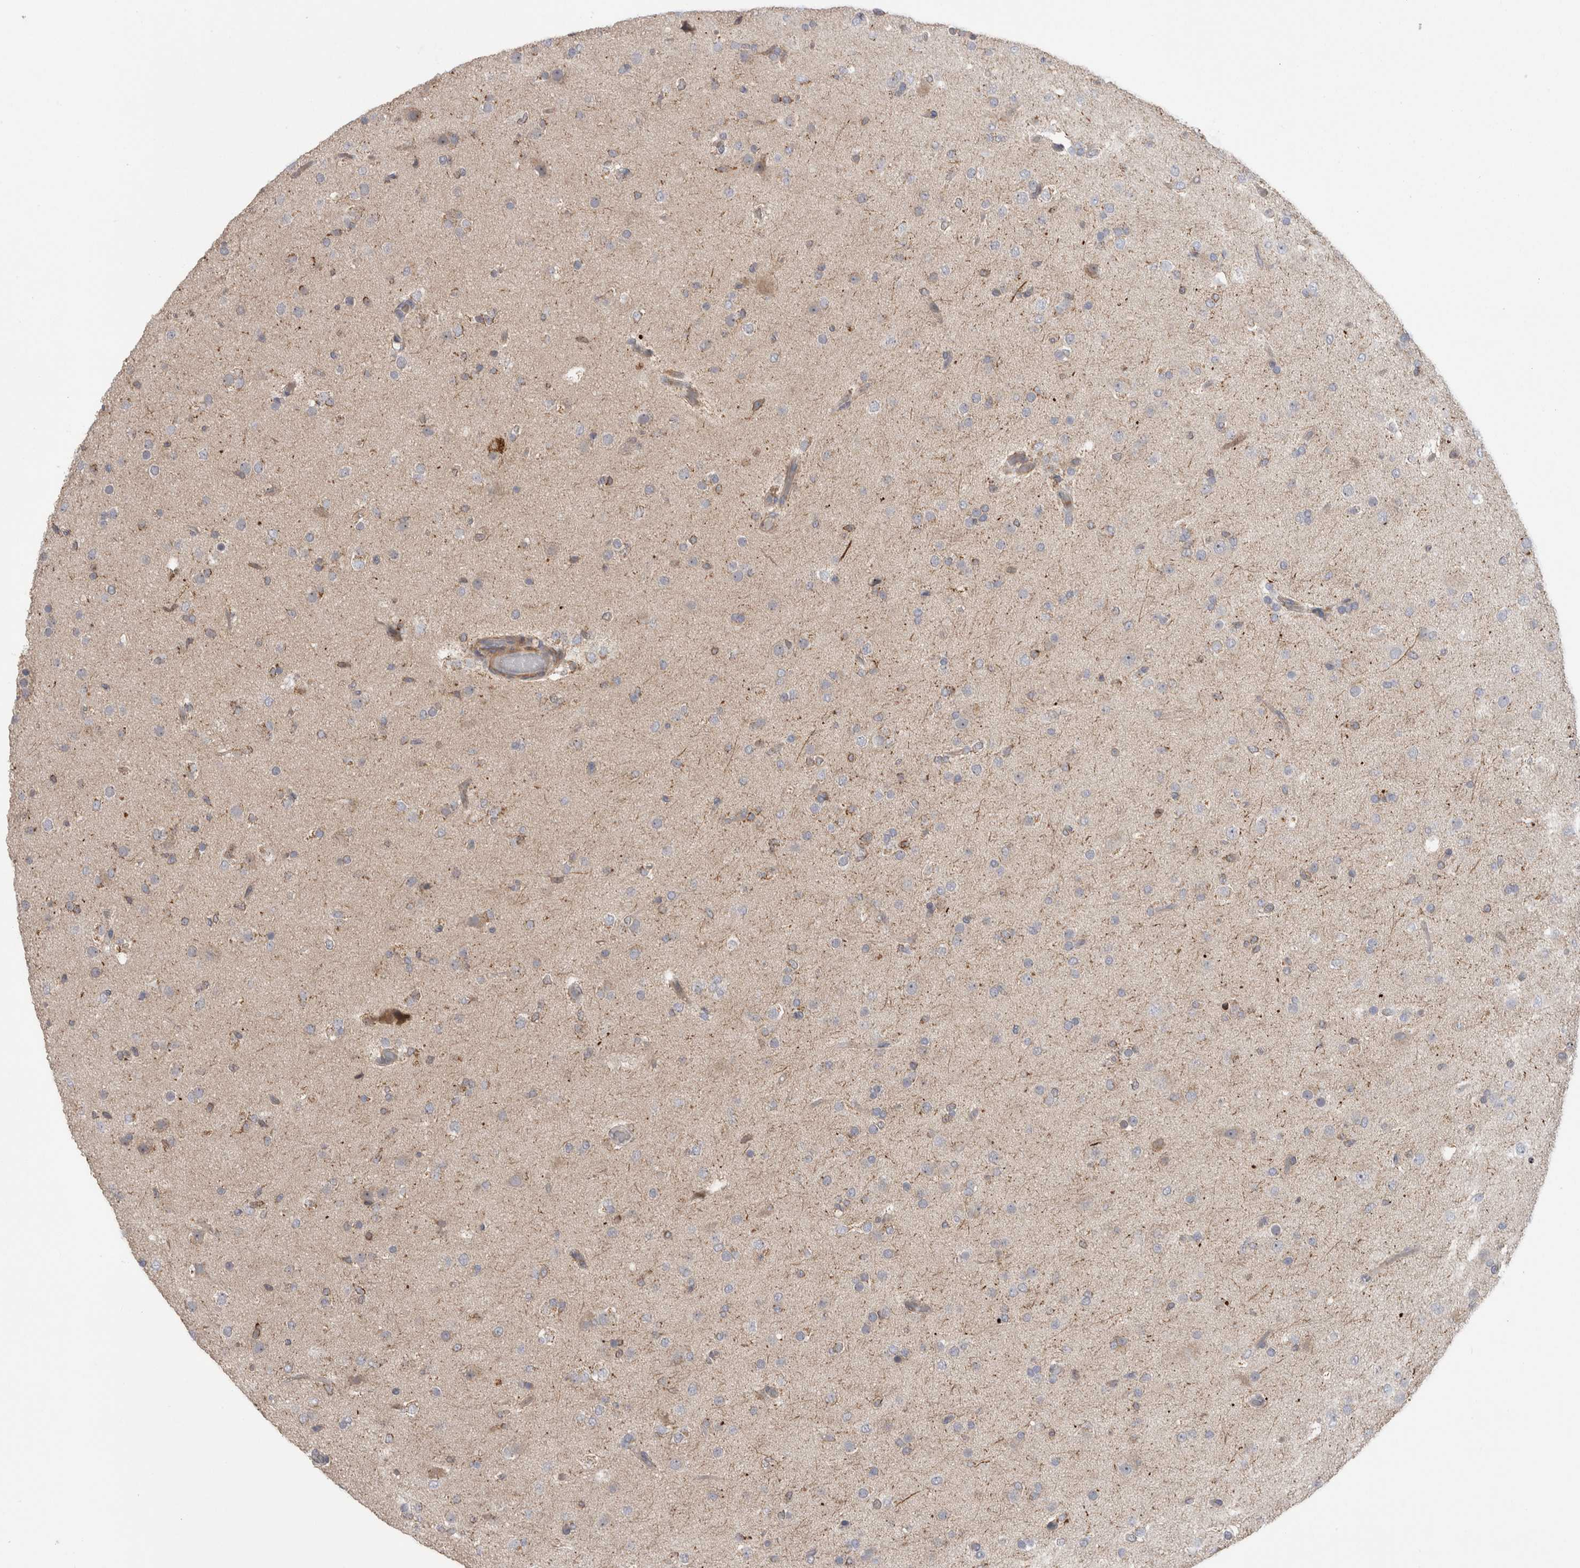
{"staining": {"intensity": "negative", "quantity": "none", "location": "none"}, "tissue": "glioma", "cell_type": "Tumor cells", "image_type": "cancer", "snomed": [{"axis": "morphology", "description": "Glioma, malignant, Low grade"}, {"axis": "topography", "description": "Brain"}], "caption": "The immunohistochemistry histopathology image has no significant staining in tumor cells of glioma tissue. (DAB (3,3'-diaminobenzidine) immunohistochemistry (IHC) with hematoxylin counter stain).", "gene": "DARS2", "patient": {"sex": "male", "age": 65}}